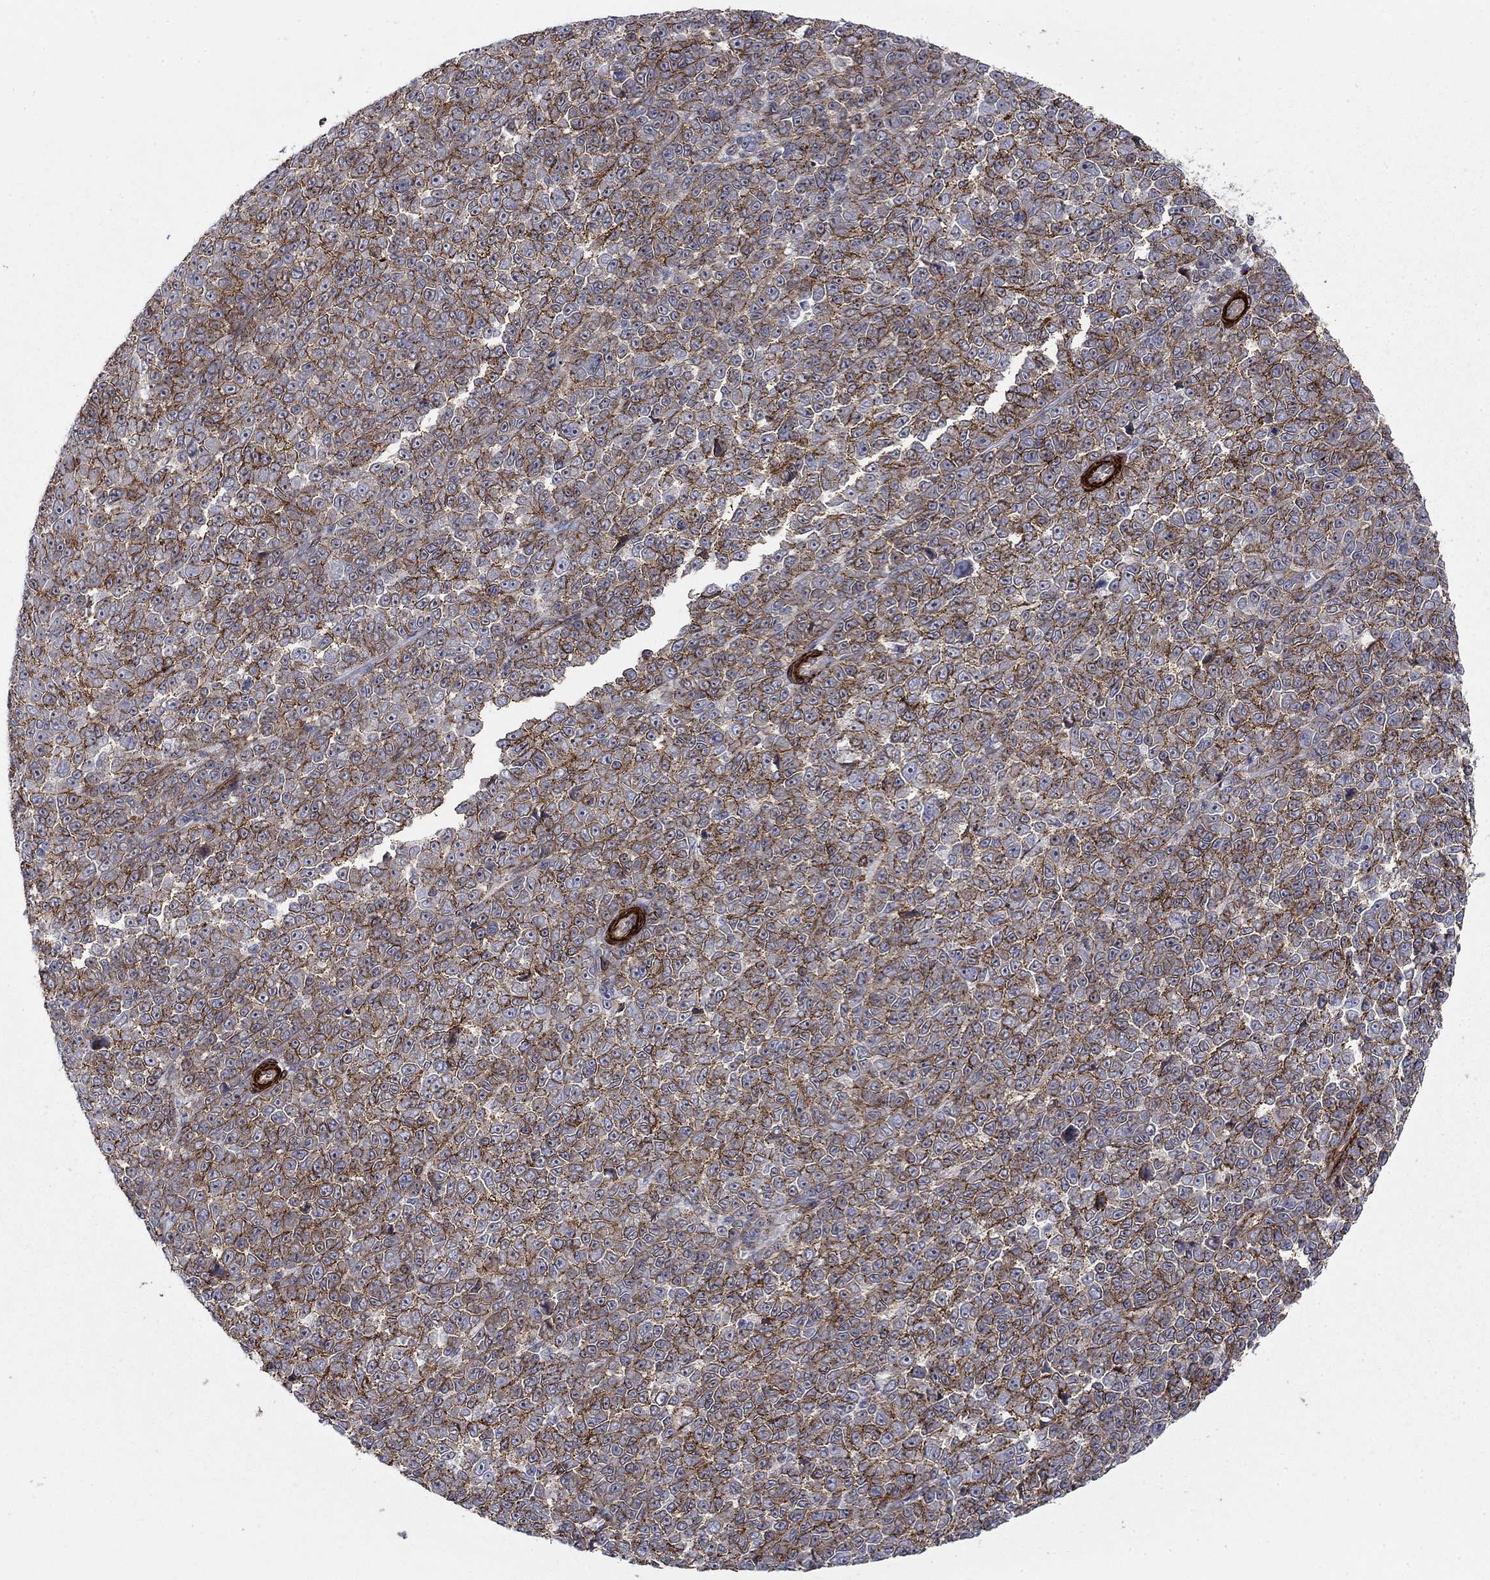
{"staining": {"intensity": "strong", "quantity": "25%-75%", "location": "cytoplasmic/membranous"}, "tissue": "melanoma", "cell_type": "Tumor cells", "image_type": "cancer", "snomed": [{"axis": "morphology", "description": "Malignant melanoma, NOS"}, {"axis": "topography", "description": "Skin"}], "caption": "Protein staining of melanoma tissue shows strong cytoplasmic/membranous expression in approximately 25%-75% of tumor cells.", "gene": "KRBA1", "patient": {"sex": "female", "age": 95}}